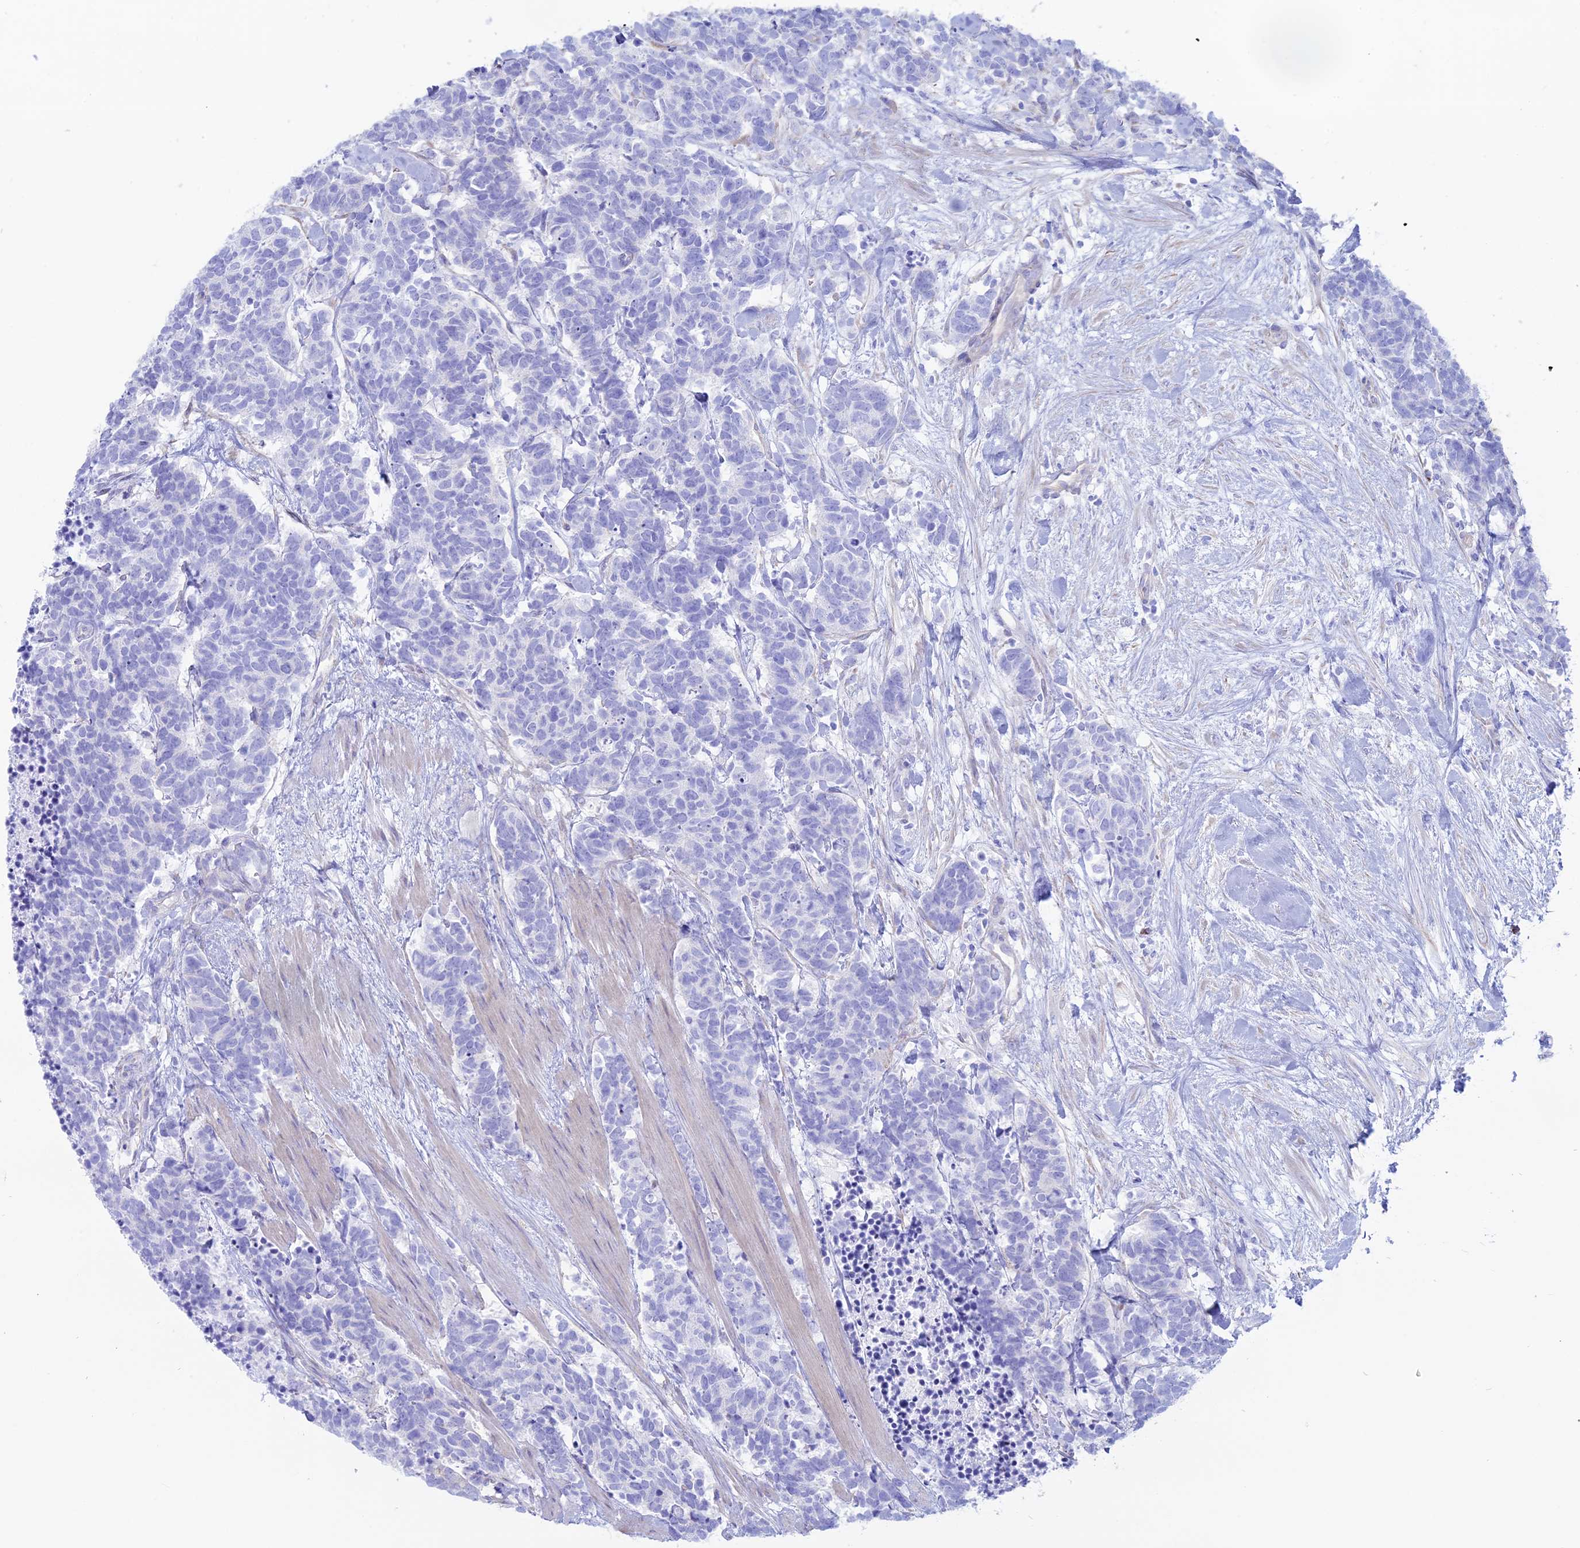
{"staining": {"intensity": "negative", "quantity": "none", "location": "none"}, "tissue": "carcinoid", "cell_type": "Tumor cells", "image_type": "cancer", "snomed": [{"axis": "morphology", "description": "Carcinoma, NOS"}, {"axis": "morphology", "description": "Carcinoid, malignant, NOS"}, {"axis": "topography", "description": "Prostate"}], "caption": "A high-resolution photomicrograph shows IHC staining of malignant carcinoid, which displays no significant staining in tumor cells.", "gene": "OR2AE1", "patient": {"sex": "male", "age": 57}}